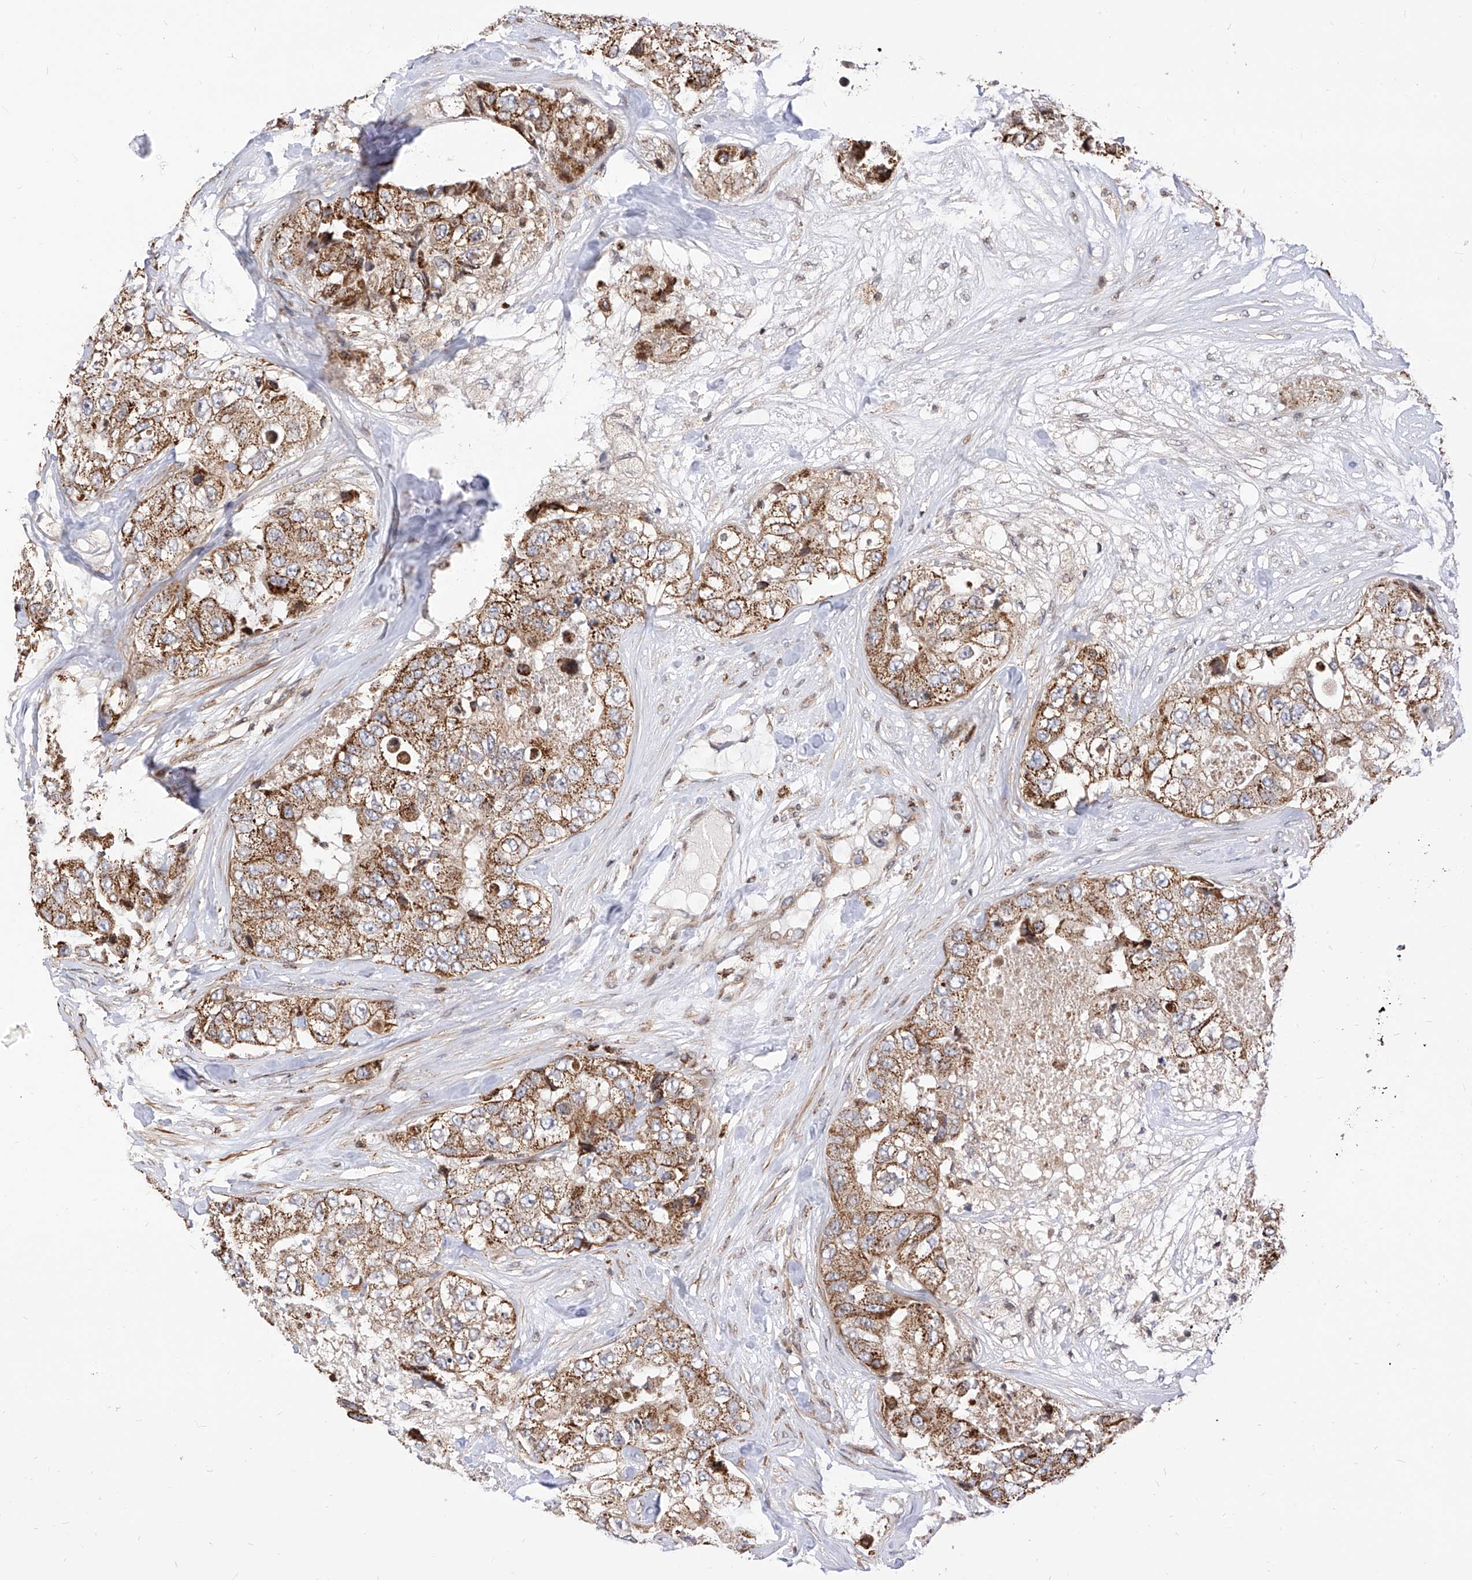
{"staining": {"intensity": "moderate", "quantity": ">75%", "location": "cytoplasmic/membranous"}, "tissue": "breast cancer", "cell_type": "Tumor cells", "image_type": "cancer", "snomed": [{"axis": "morphology", "description": "Duct carcinoma"}, {"axis": "topography", "description": "Breast"}], "caption": "DAB (3,3'-diaminobenzidine) immunohistochemical staining of breast cancer (infiltrating ductal carcinoma) exhibits moderate cytoplasmic/membranous protein expression in approximately >75% of tumor cells.", "gene": "TTLL8", "patient": {"sex": "female", "age": 62}}